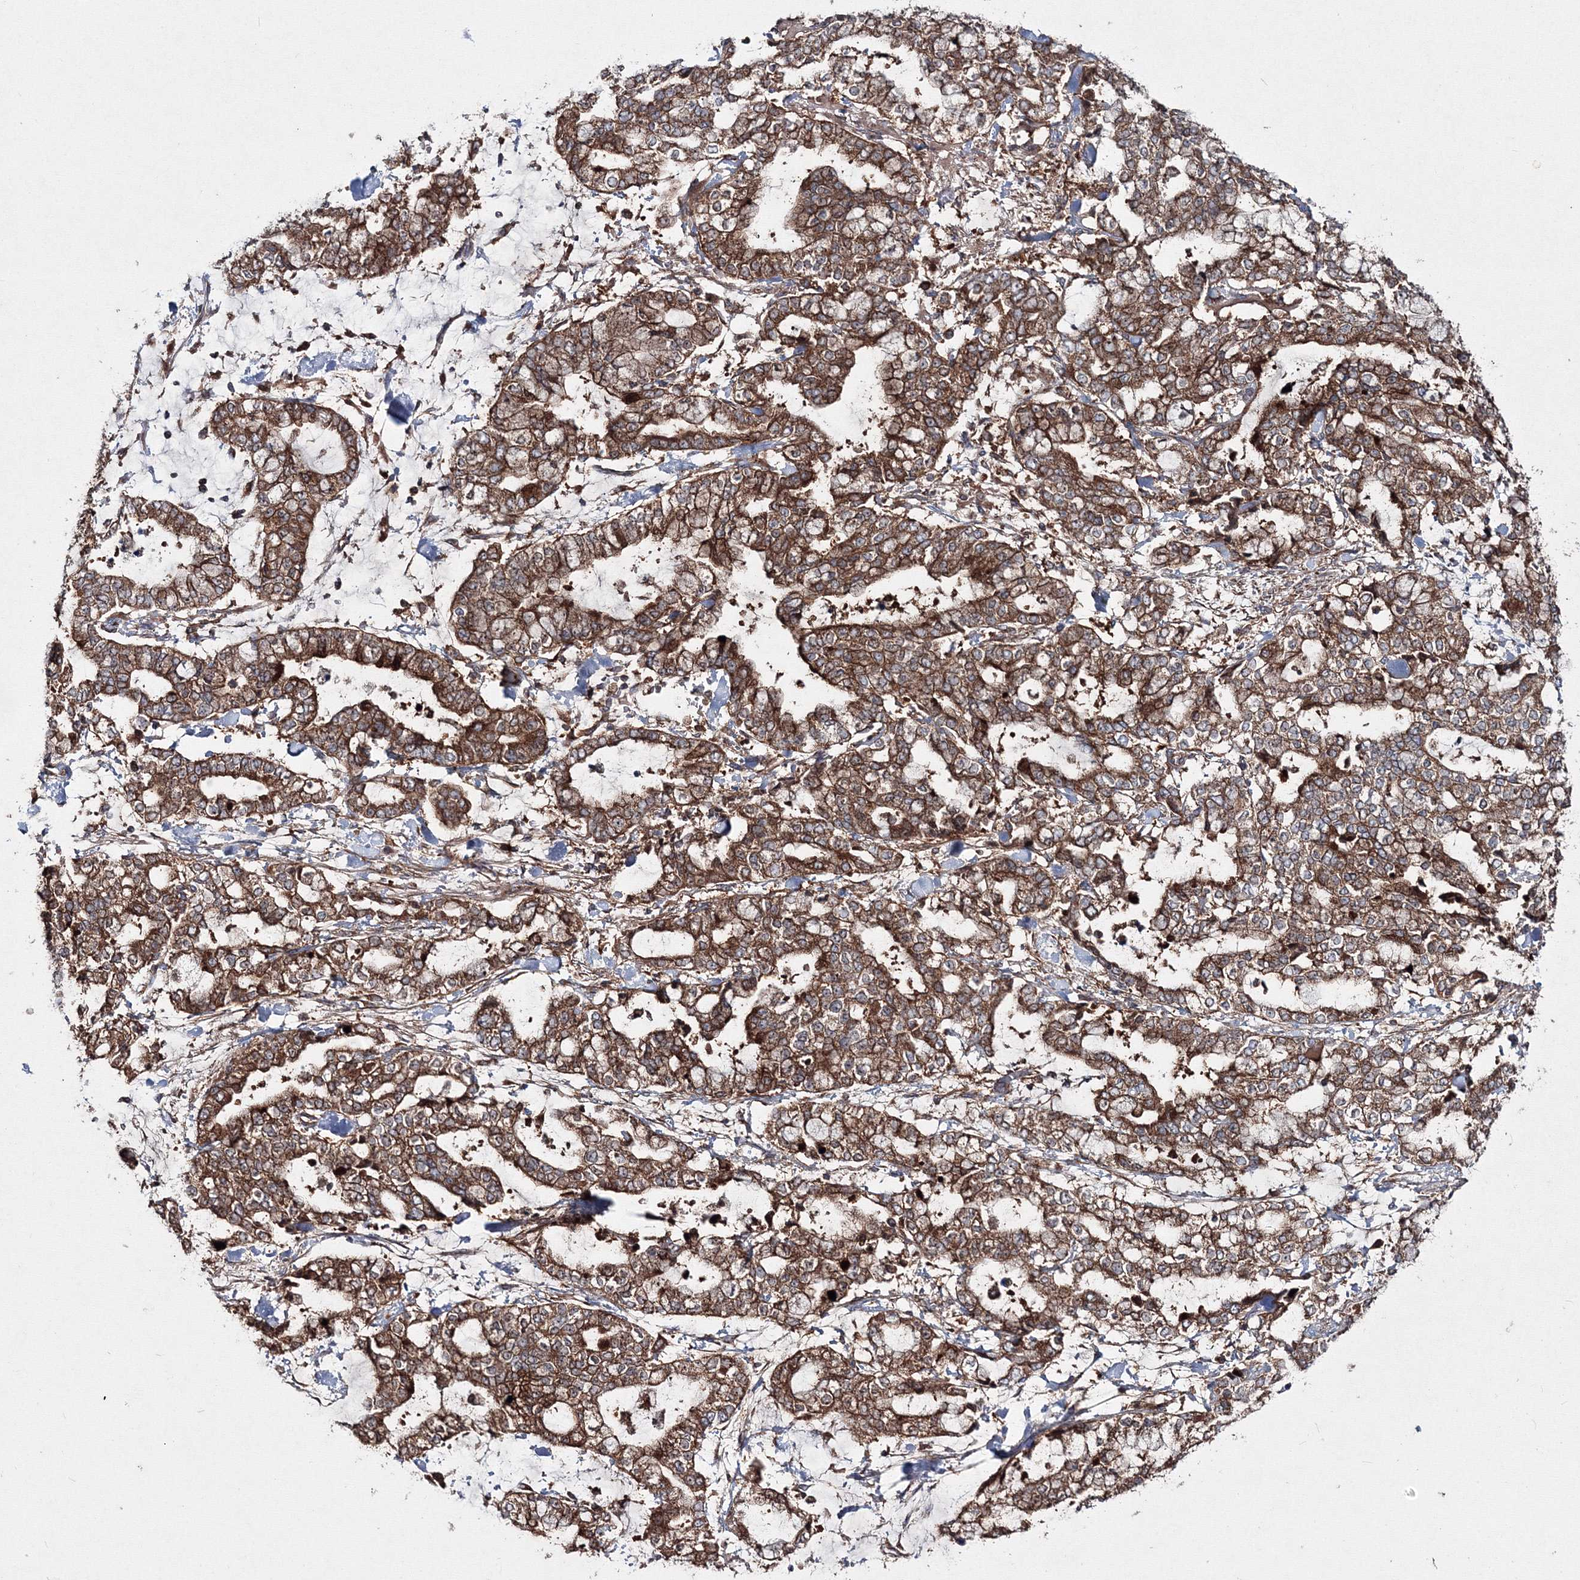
{"staining": {"intensity": "strong", "quantity": ">75%", "location": "cytoplasmic/membranous"}, "tissue": "stomach cancer", "cell_type": "Tumor cells", "image_type": "cancer", "snomed": [{"axis": "morphology", "description": "Normal tissue, NOS"}, {"axis": "morphology", "description": "Adenocarcinoma, NOS"}, {"axis": "topography", "description": "Stomach, upper"}, {"axis": "topography", "description": "Stomach"}], "caption": "The micrograph demonstrates staining of stomach cancer, revealing strong cytoplasmic/membranous protein expression (brown color) within tumor cells. (brown staining indicates protein expression, while blue staining denotes nuclei).", "gene": "PEX13", "patient": {"sex": "male", "age": 76}}